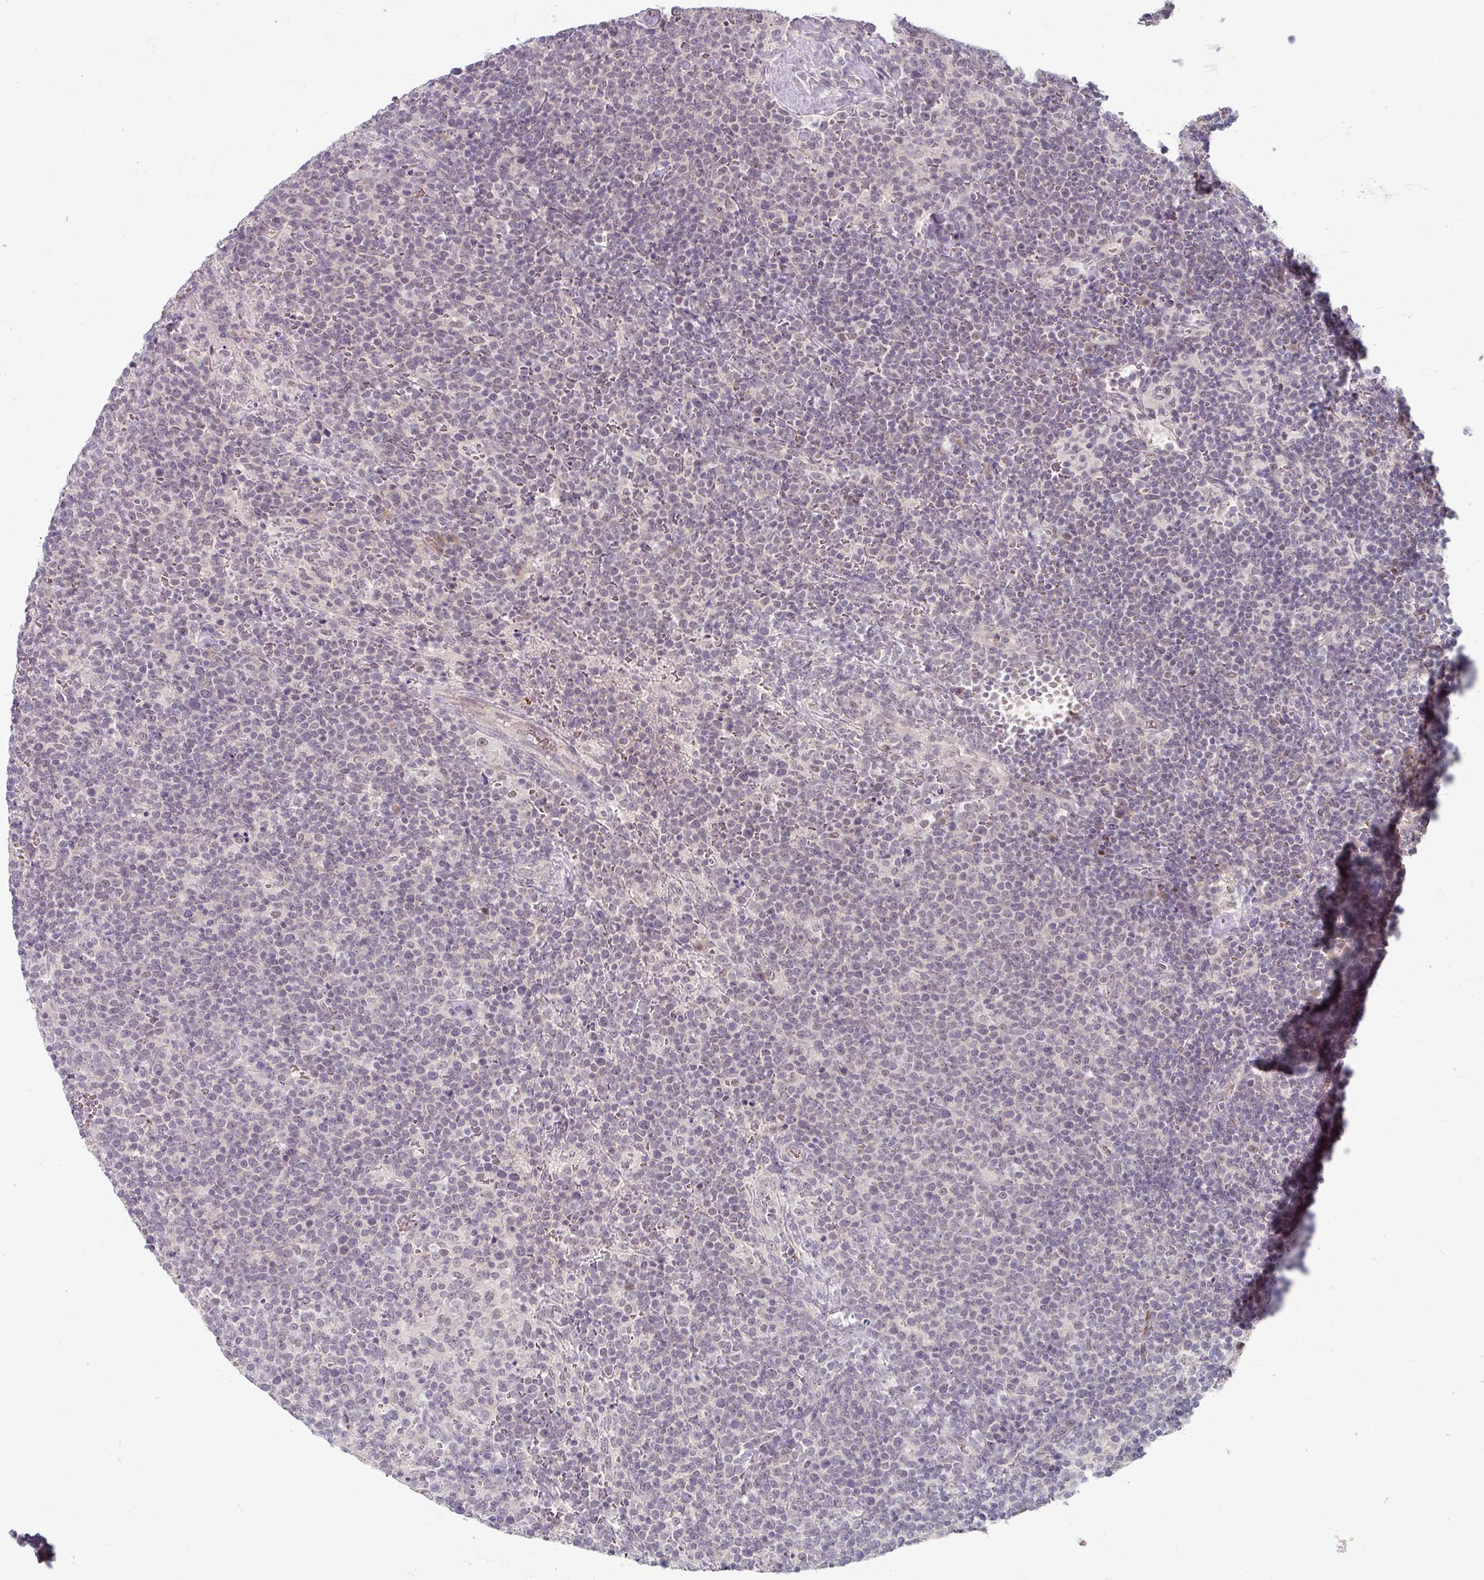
{"staining": {"intensity": "negative", "quantity": "none", "location": "none"}, "tissue": "lymphoma", "cell_type": "Tumor cells", "image_type": "cancer", "snomed": [{"axis": "morphology", "description": "Malignant lymphoma, non-Hodgkin's type, High grade"}, {"axis": "topography", "description": "Lymph node"}], "caption": "Tumor cells are negative for brown protein staining in lymphoma.", "gene": "KMT5C", "patient": {"sex": "male", "age": 61}}